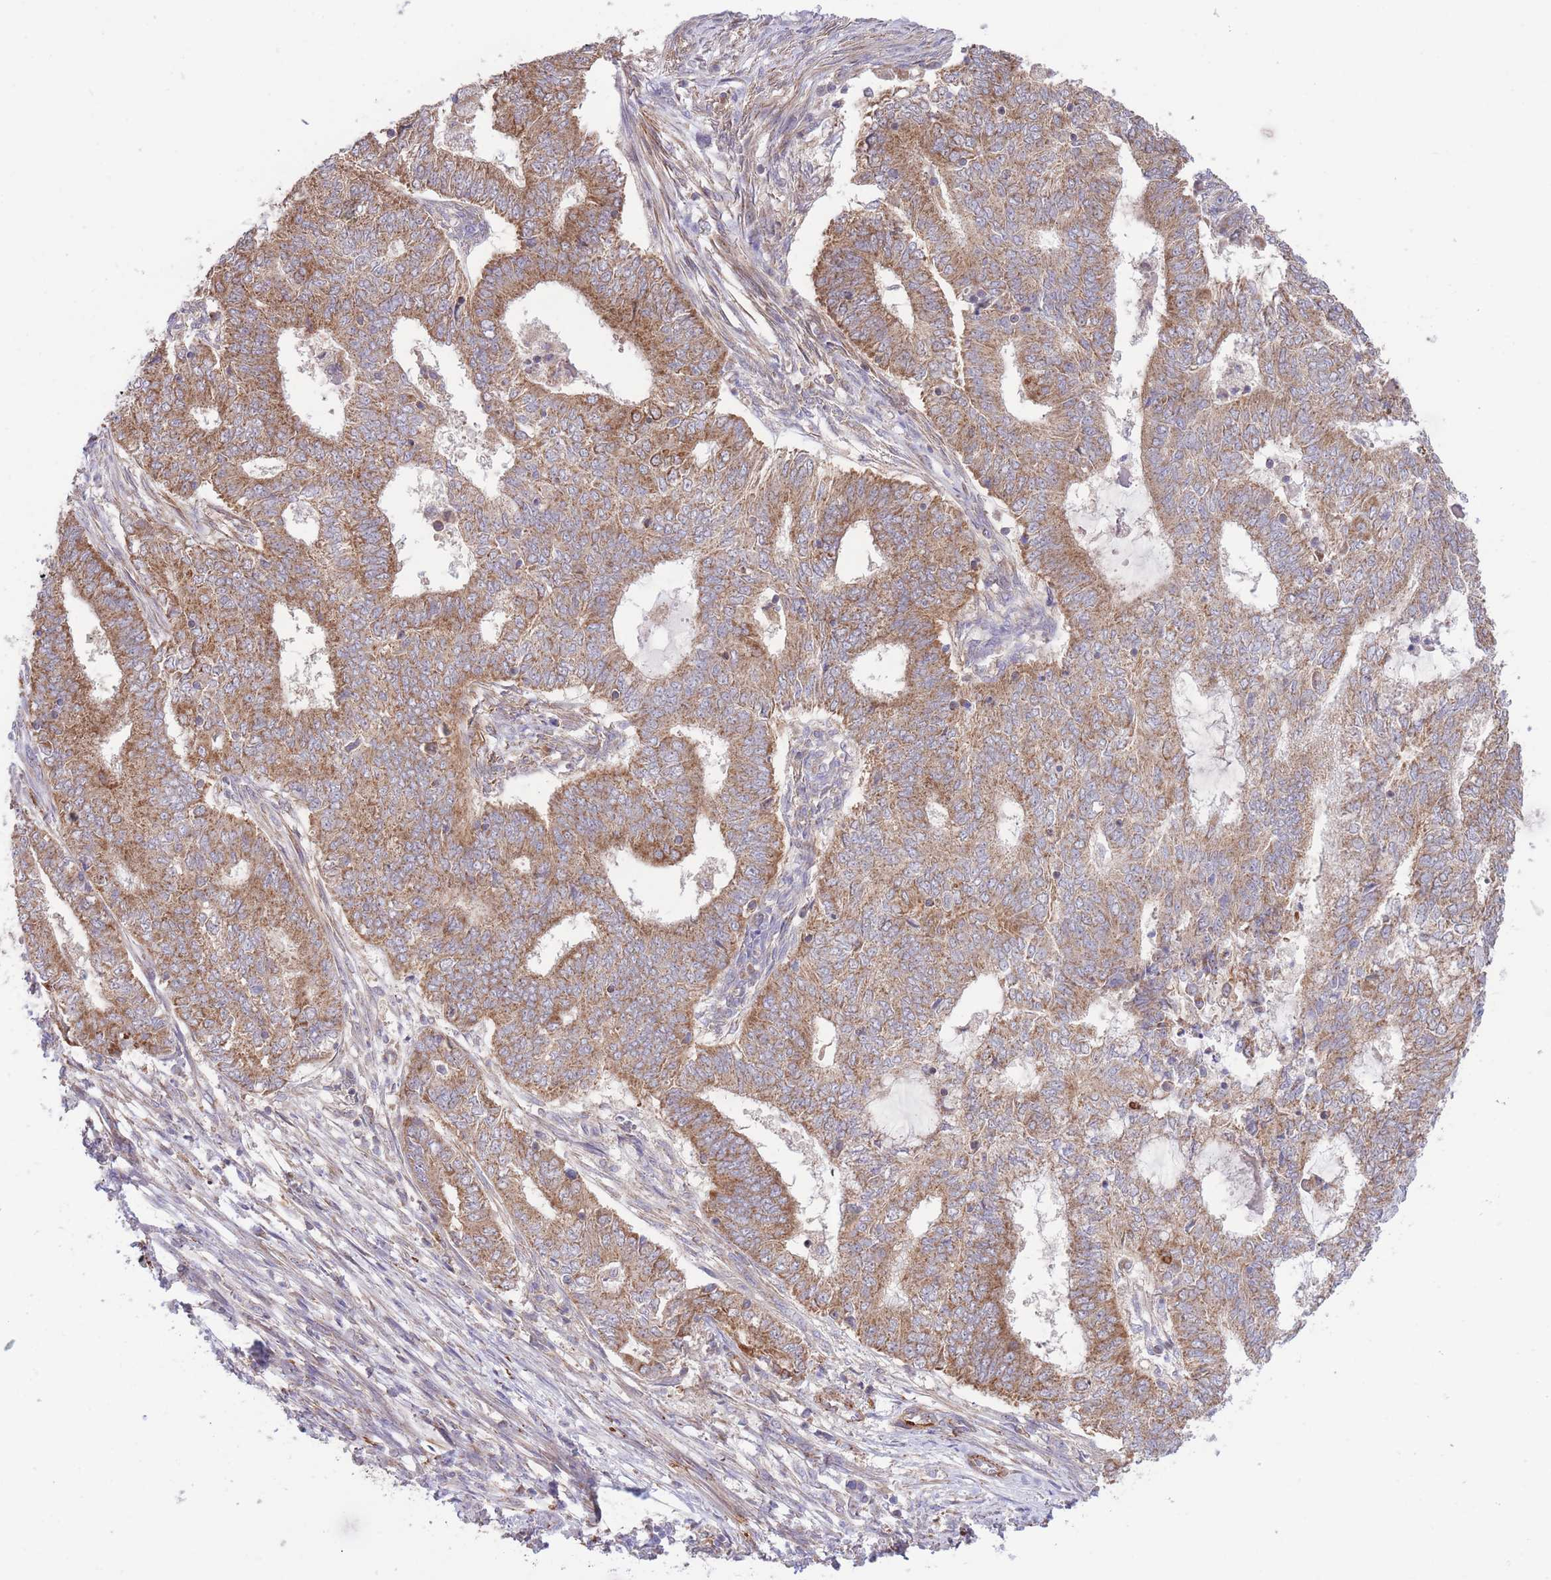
{"staining": {"intensity": "moderate", "quantity": ">75%", "location": "cytoplasmic/membranous"}, "tissue": "endometrial cancer", "cell_type": "Tumor cells", "image_type": "cancer", "snomed": [{"axis": "morphology", "description": "Adenocarcinoma, NOS"}, {"axis": "topography", "description": "Endometrium"}], "caption": "An image showing moderate cytoplasmic/membranous expression in about >75% of tumor cells in endometrial cancer, as visualized by brown immunohistochemical staining.", "gene": "ATP13A2", "patient": {"sex": "female", "age": 62}}